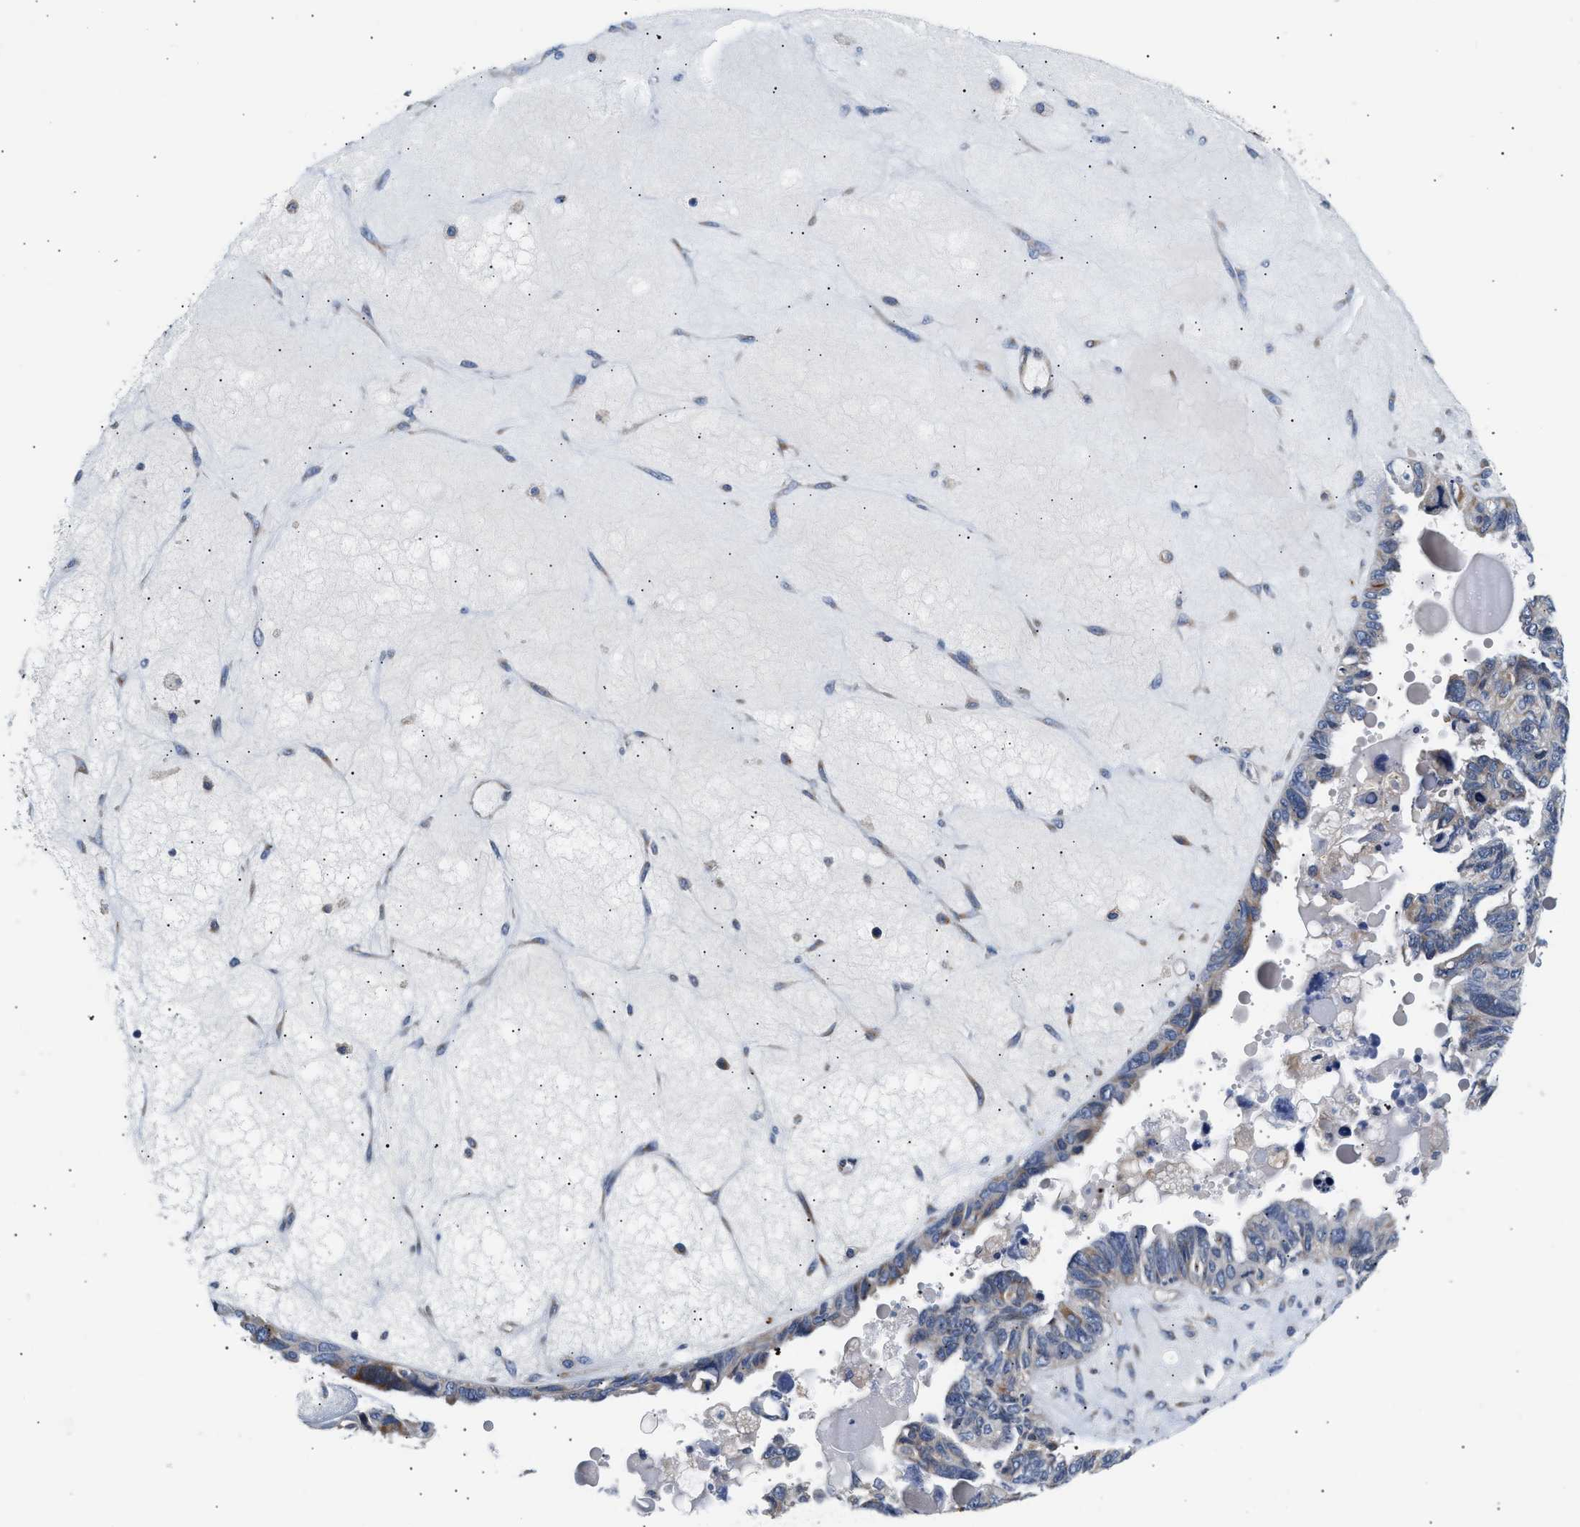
{"staining": {"intensity": "weak", "quantity": "<25%", "location": "cytoplasmic/membranous"}, "tissue": "ovarian cancer", "cell_type": "Tumor cells", "image_type": "cancer", "snomed": [{"axis": "morphology", "description": "Cystadenocarcinoma, serous, NOS"}, {"axis": "topography", "description": "Ovary"}], "caption": "Ovarian cancer was stained to show a protein in brown. There is no significant expression in tumor cells. (DAB IHC visualized using brightfield microscopy, high magnification).", "gene": "IFT74", "patient": {"sex": "female", "age": 79}}